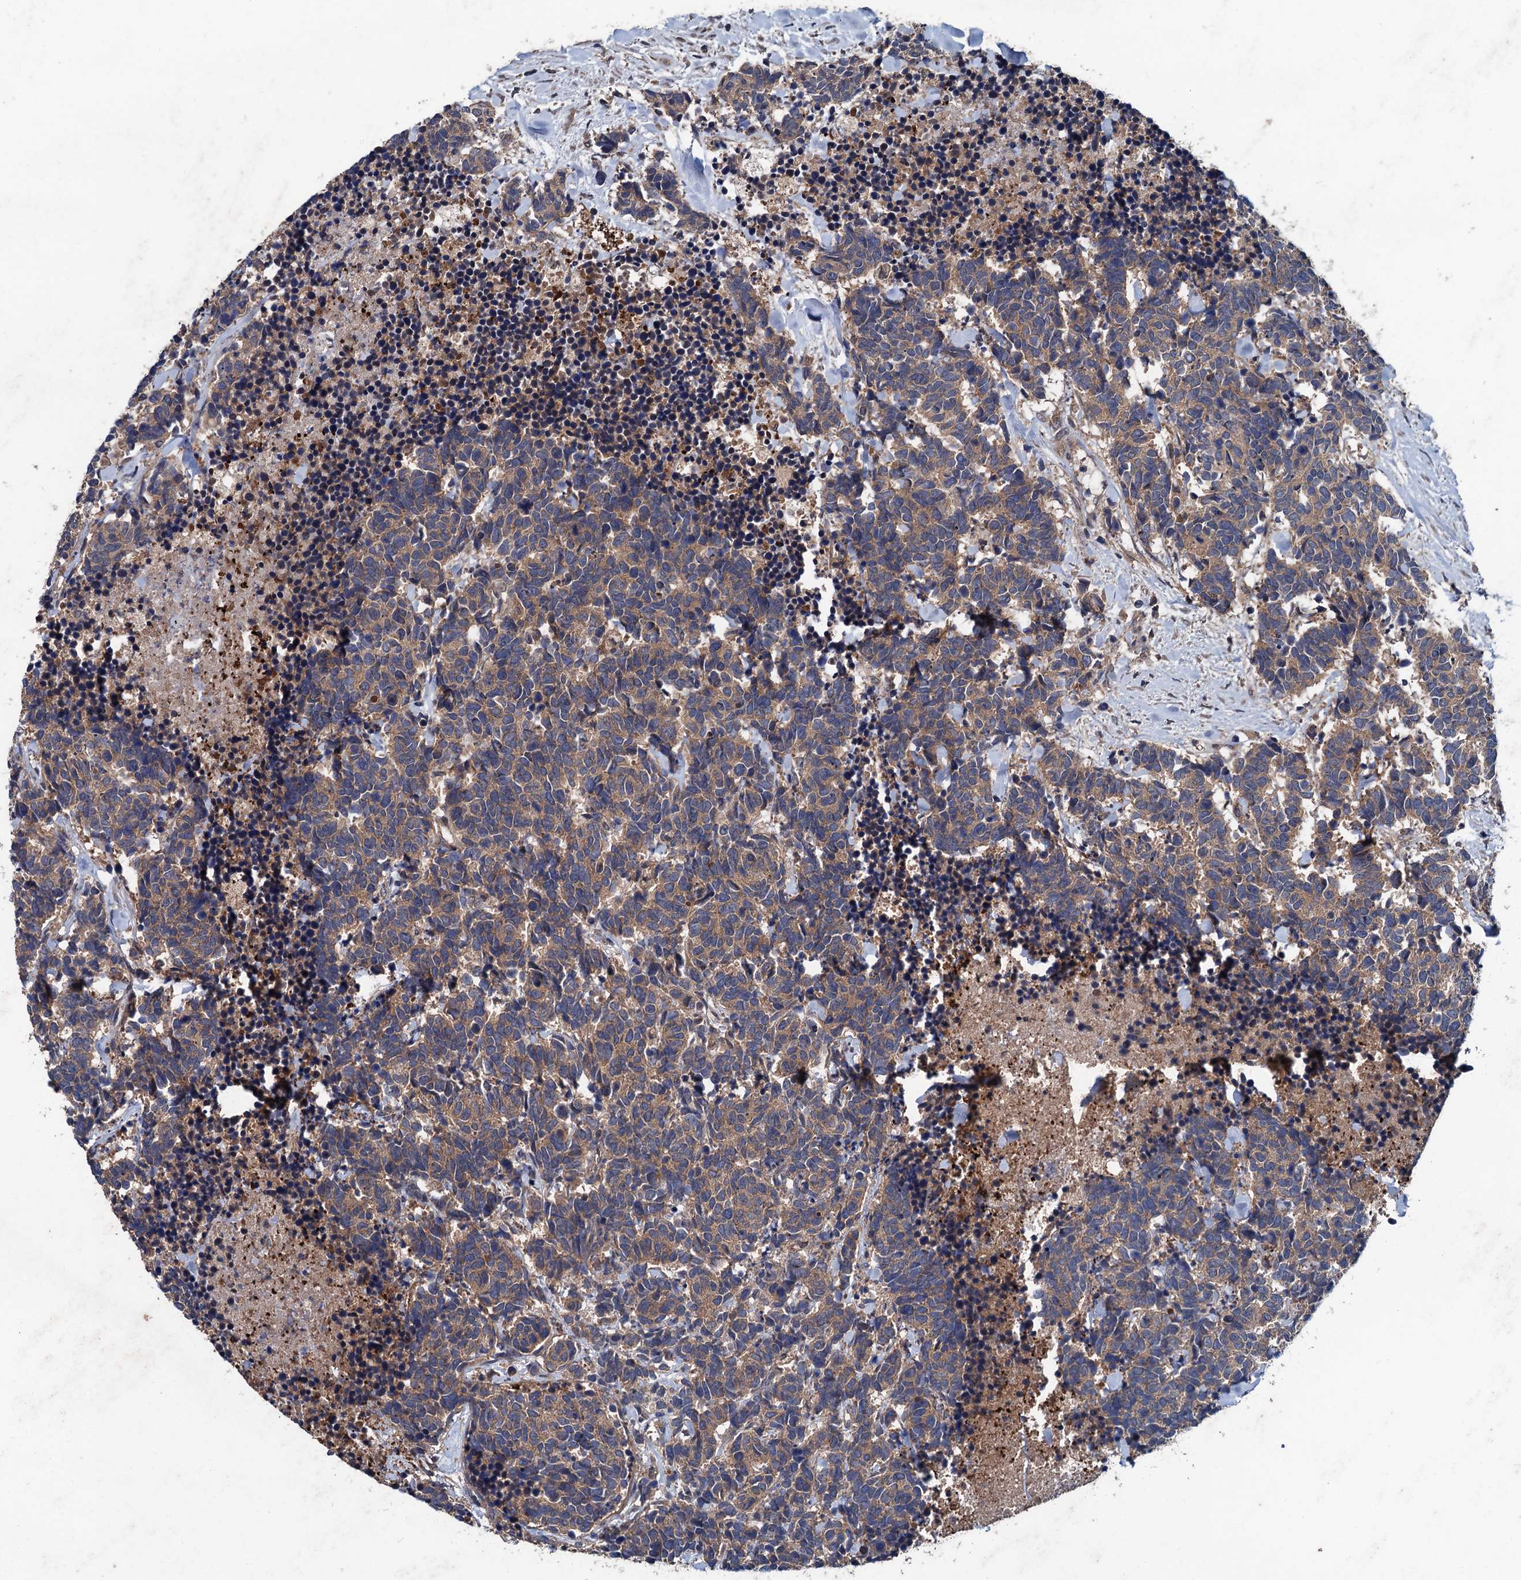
{"staining": {"intensity": "weak", "quantity": ">75%", "location": "cytoplasmic/membranous"}, "tissue": "carcinoid", "cell_type": "Tumor cells", "image_type": "cancer", "snomed": [{"axis": "morphology", "description": "Carcinoma, NOS"}, {"axis": "morphology", "description": "Carcinoid, malignant, NOS"}, {"axis": "topography", "description": "Prostate"}], "caption": "Carcinoid tissue displays weak cytoplasmic/membranous positivity in approximately >75% of tumor cells", "gene": "BLTP3B", "patient": {"sex": "male", "age": 57}}